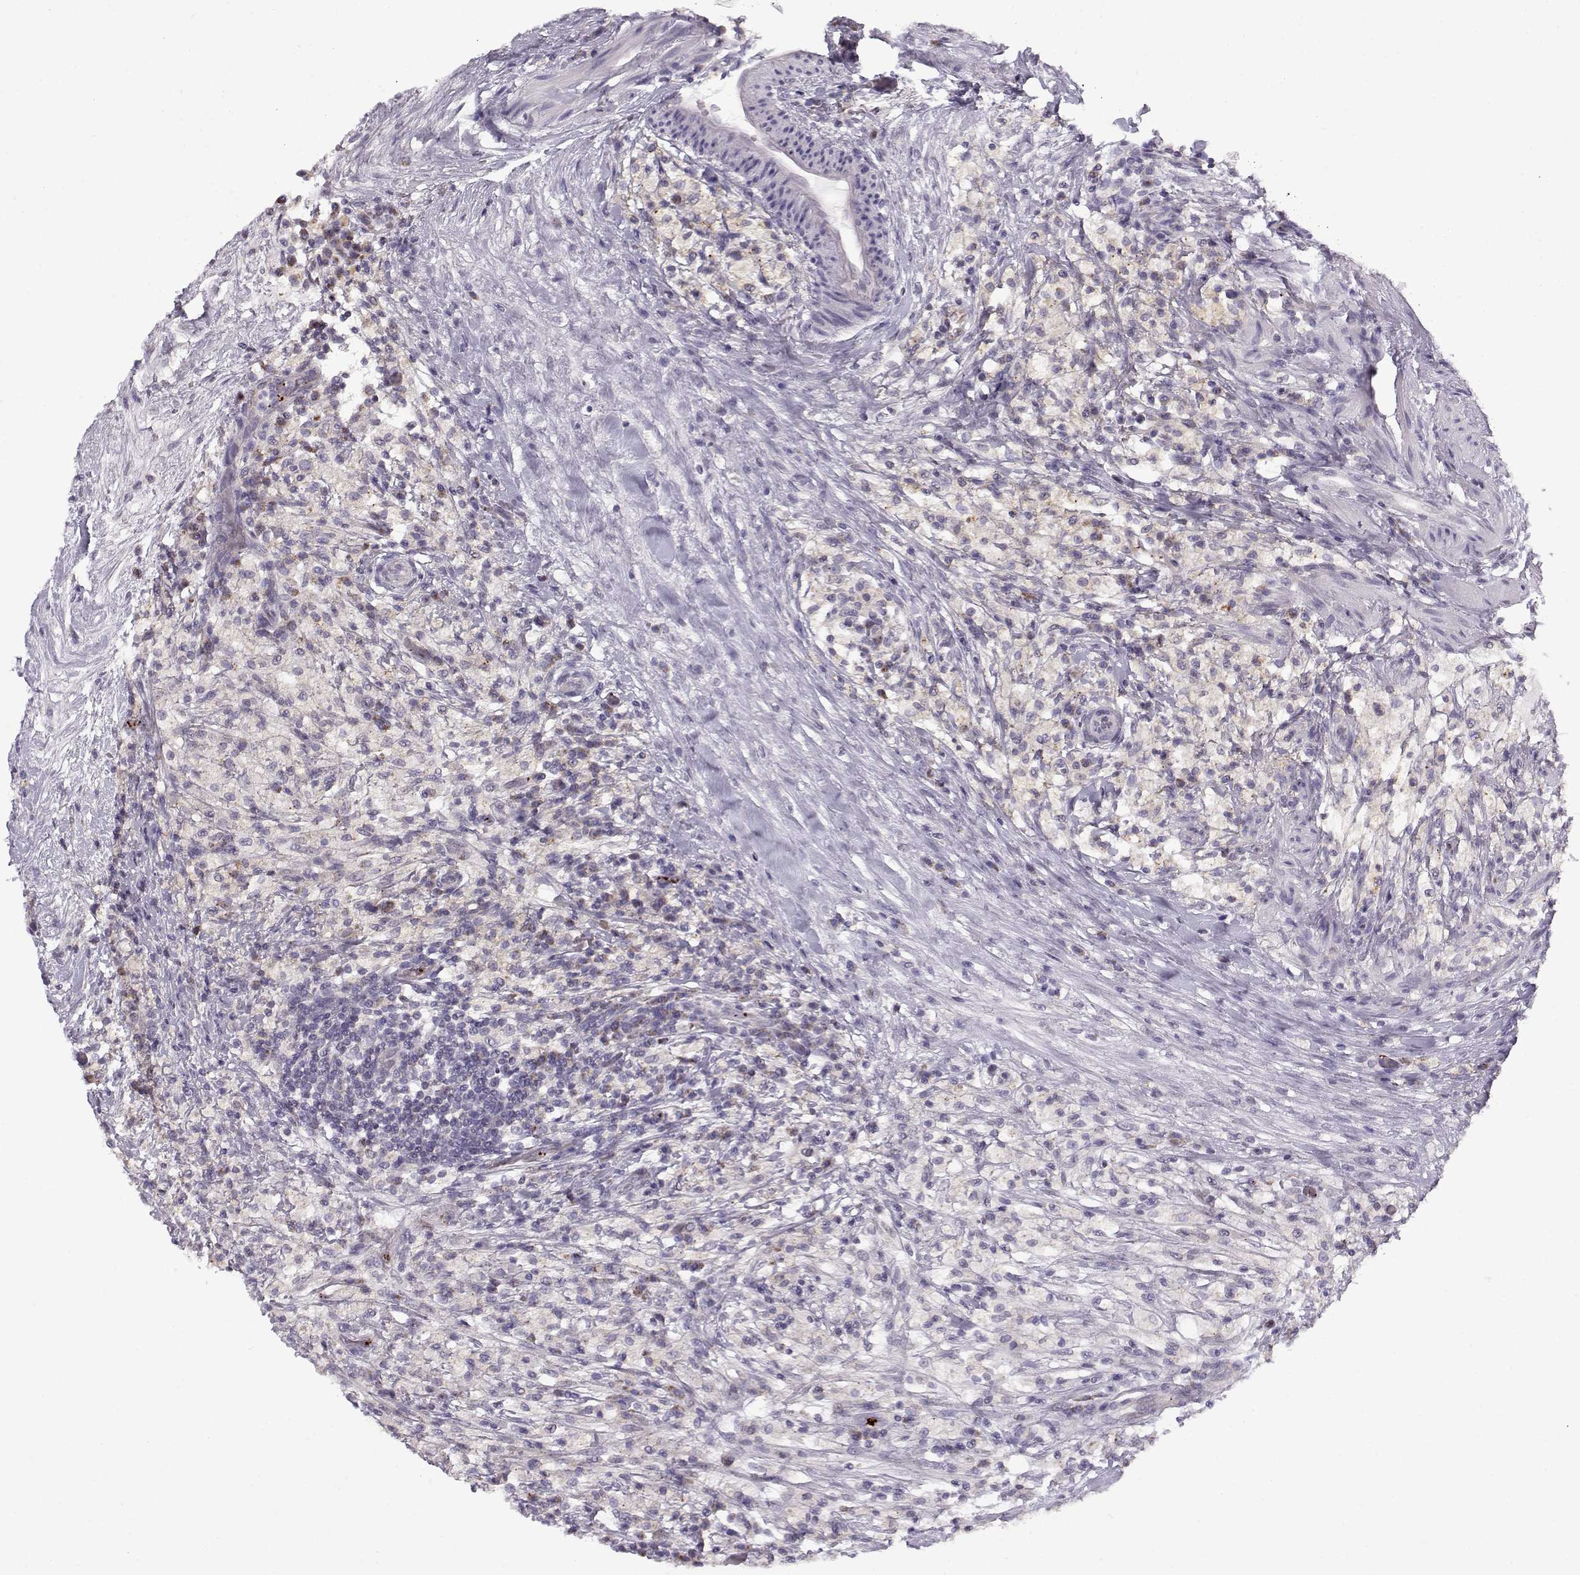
{"staining": {"intensity": "negative", "quantity": "none", "location": "none"}, "tissue": "testis cancer", "cell_type": "Tumor cells", "image_type": "cancer", "snomed": [{"axis": "morphology", "description": "Necrosis, NOS"}, {"axis": "morphology", "description": "Carcinoma, Embryonal, NOS"}, {"axis": "topography", "description": "Testis"}], "caption": "High magnification brightfield microscopy of testis cancer (embryonal carcinoma) stained with DAB (3,3'-diaminobenzidine) (brown) and counterstained with hematoxylin (blue): tumor cells show no significant expression. (DAB (3,3'-diaminobenzidine) immunohistochemistry visualized using brightfield microscopy, high magnification).", "gene": "KLF17", "patient": {"sex": "male", "age": 19}}